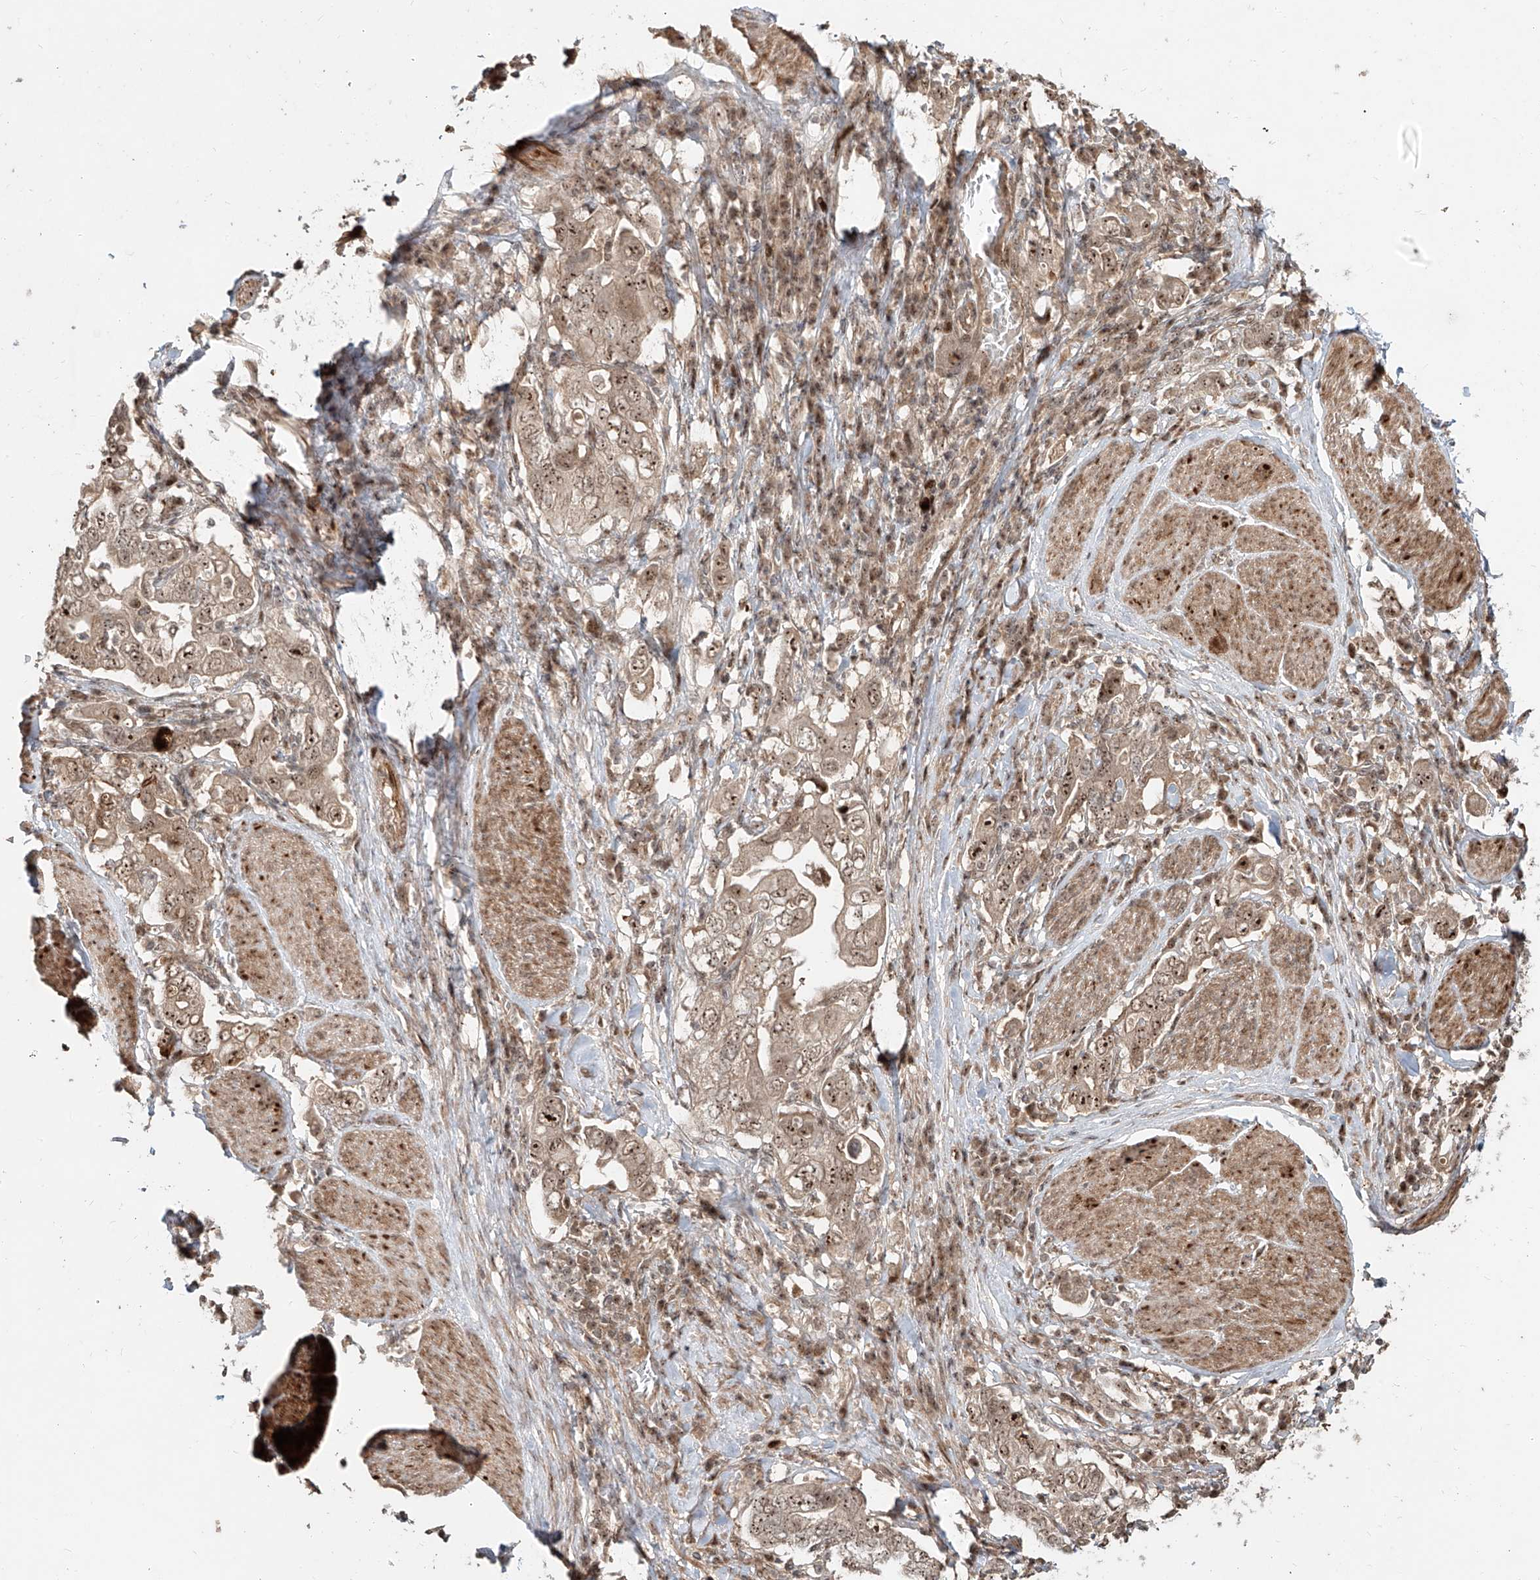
{"staining": {"intensity": "moderate", "quantity": ">75%", "location": "cytoplasmic/membranous,nuclear"}, "tissue": "stomach cancer", "cell_type": "Tumor cells", "image_type": "cancer", "snomed": [{"axis": "morphology", "description": "Adenocarcinoma, NOS"}, {"axis": "topography", "description": "Stomach, upper"}], "caption": "A histopathology image showing moderate cytoplasmic/membranous and nuclear staining in approximately >75% of tumor cells in adenocarcinoma (stomach), as visualized by brown immunohistochemical staining.", "gene": "ZNF710", "patient": {"sex": "male", "age": 62}}